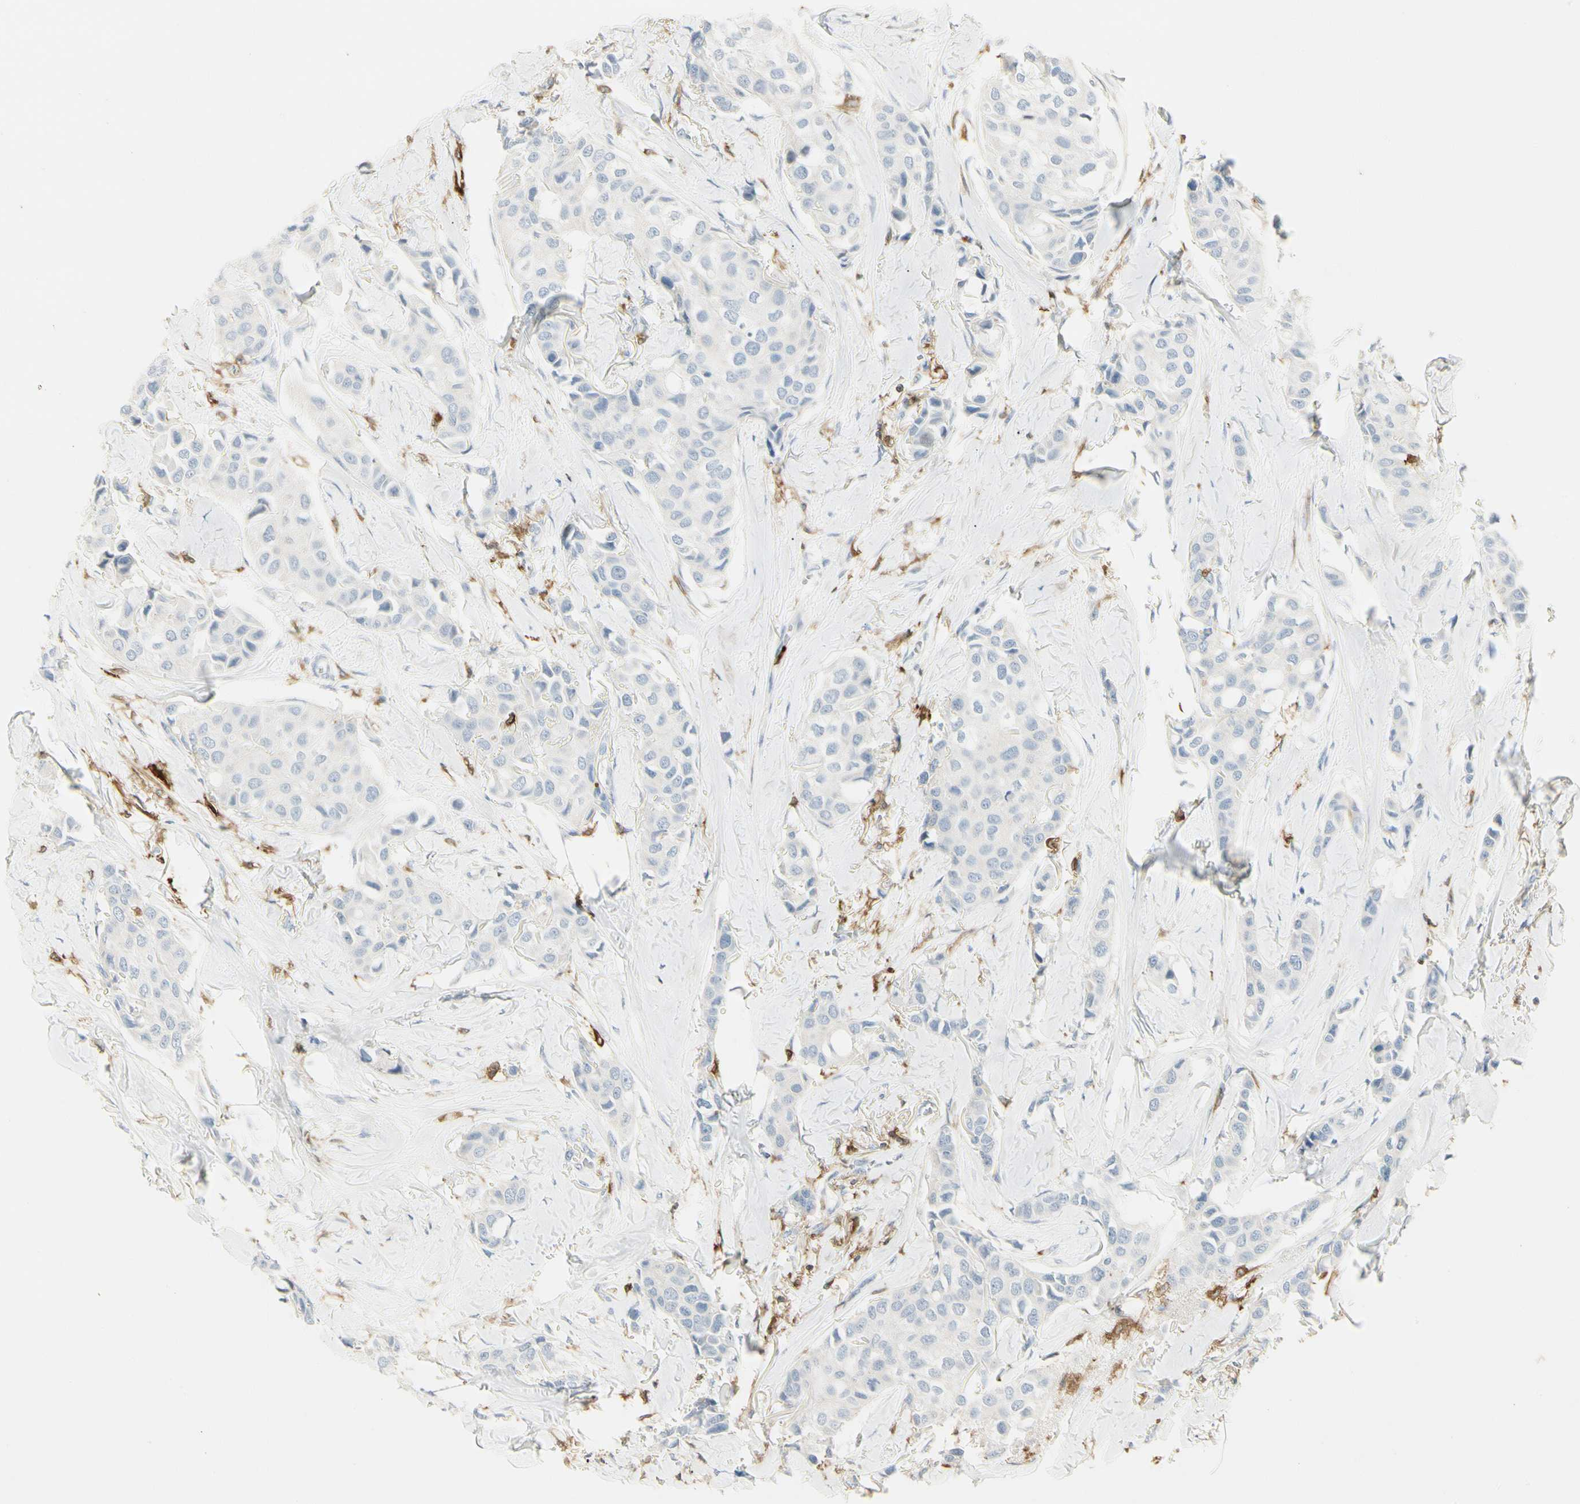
{"staining": {"intensity": "negative", "quantity": "none", "location": "none"}, "tissue": "breast cancer", "cell_type": "Tumor cells", "image_type": "cancer", "snomed": [{"axis": "morphology", "description": "Duct carcinoma"}, {"axis": "topography", "description": "Breast"}], "caption": "Protein analysis of breast infiltrating ductal carcinoma exhibits no significant staining in tumor cells.", "gene": "ITGB2", "patient": {"sex": "female", "age": 80}}